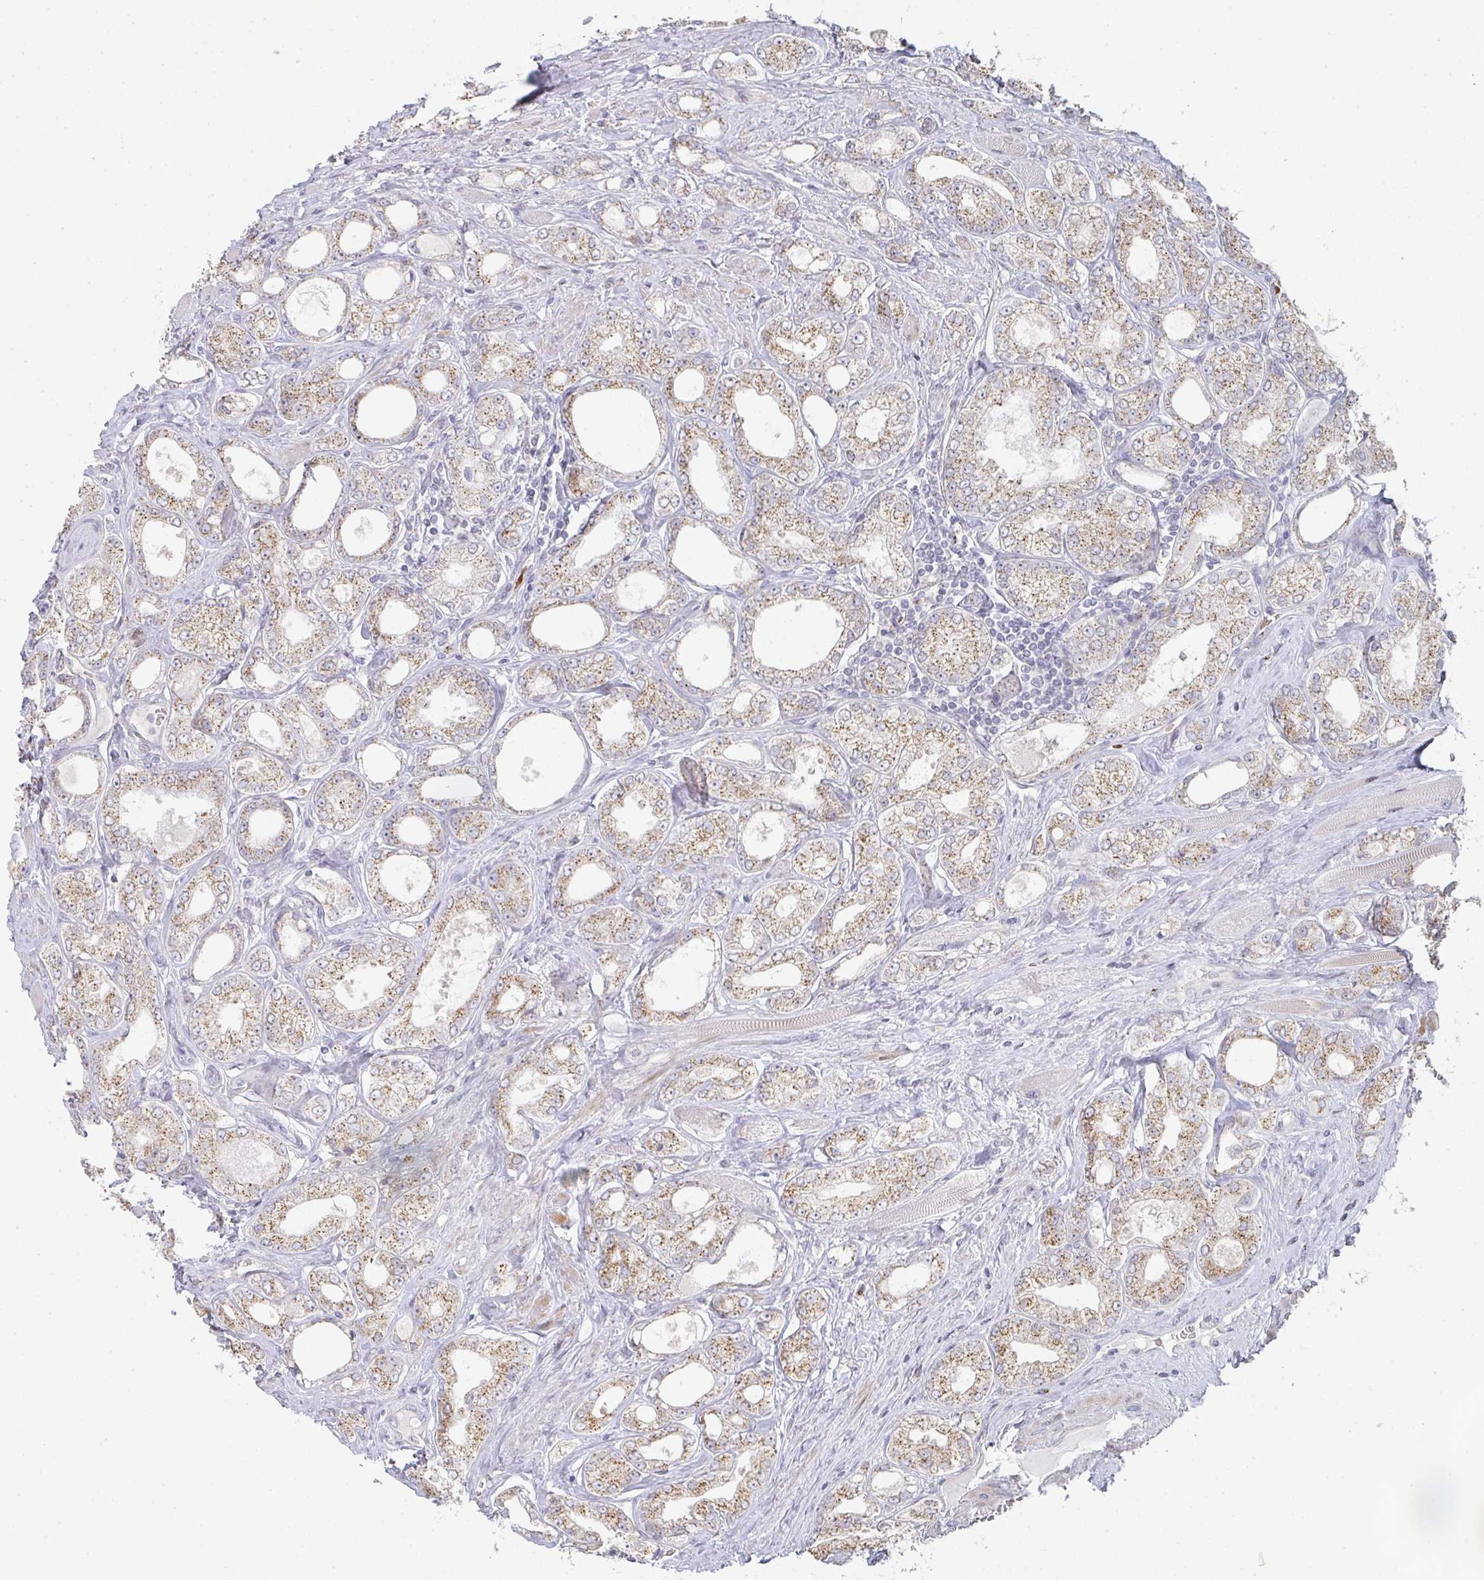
{"staining": {"intensity": "moderate", "quantity": ">75%", "location": "cytoplasmic/membranous"}, "tissue": "prostate cancer", "cell_type": "Tumor cells", "image_type": "cancer", "snomed": [{"axis": "morphology", "description": "Adenocarcinoma, High grade"}, {"axis": "topography", "description": "Prostate"}], "caption": "The histopathology image exhibits a brown stain indicating the presence of a protein in the cytoplasmic/membranous of tumor cells in prostate cancer.", "gene": "ZNF526", "patient": {"sex": "male", "age": 68}}